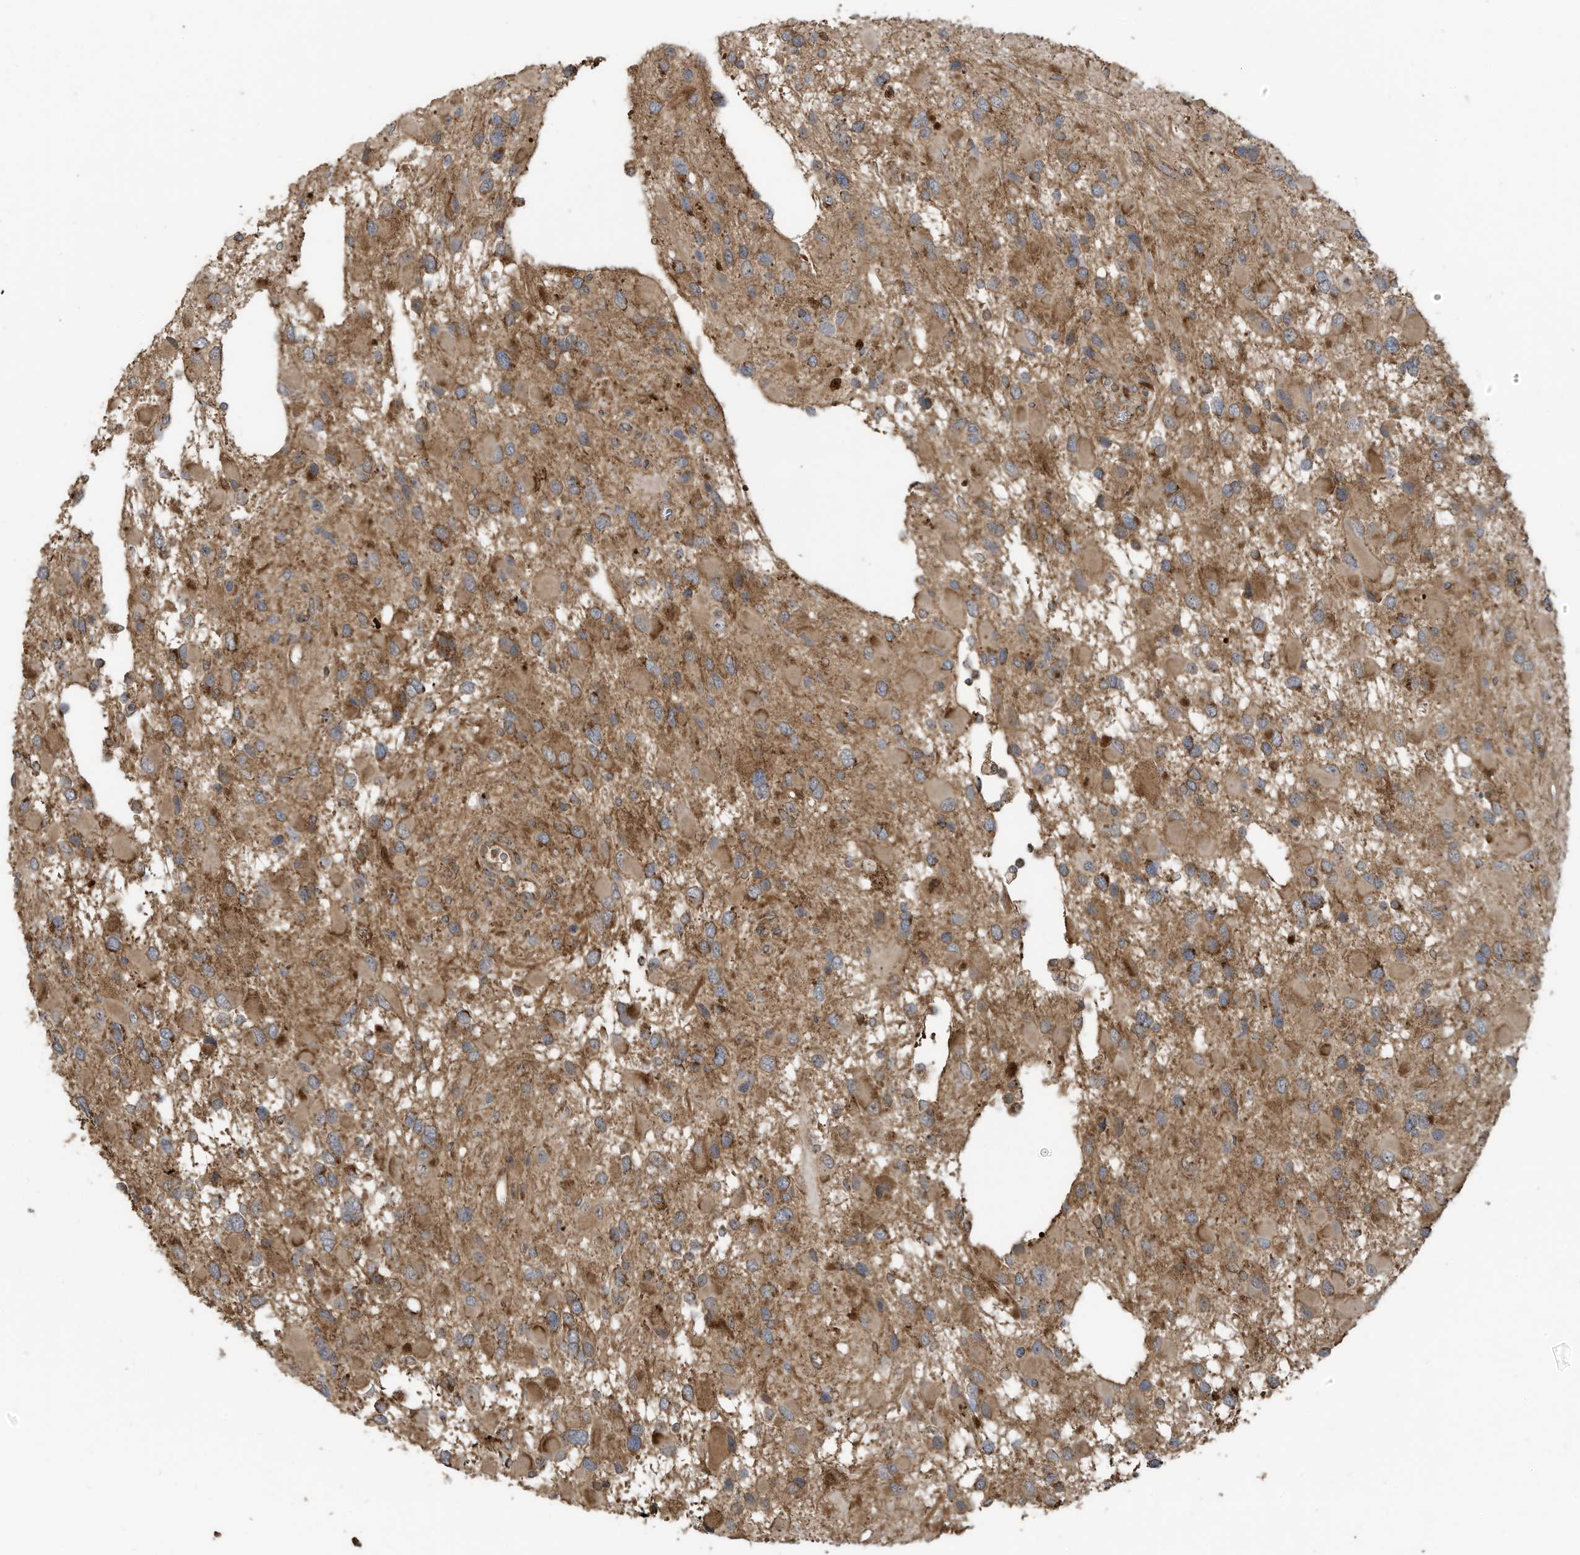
{"staining": {"intensity": "moderate", "quantity": ">75%", "location": "cytoplasmic/membranous"}, "tissue": "glioma", "cell_type": "Tumor cells", "image_type": "cancer", "snomed": [{"axis": "morphology", "description": "Glioma, malignant, High grade"}, {"axis": "topography", "description": "Brain"}], "caption": "IHC (DAB (3,3'-diaminobenzidine)) staining of malignant glioma (high-grade) demonstrates moderate cytoplasmic/membranous protein staining in about >75% of tumor cells.", "gene": "C2orf74", "patient": {"sex": "male", "age": 53}}